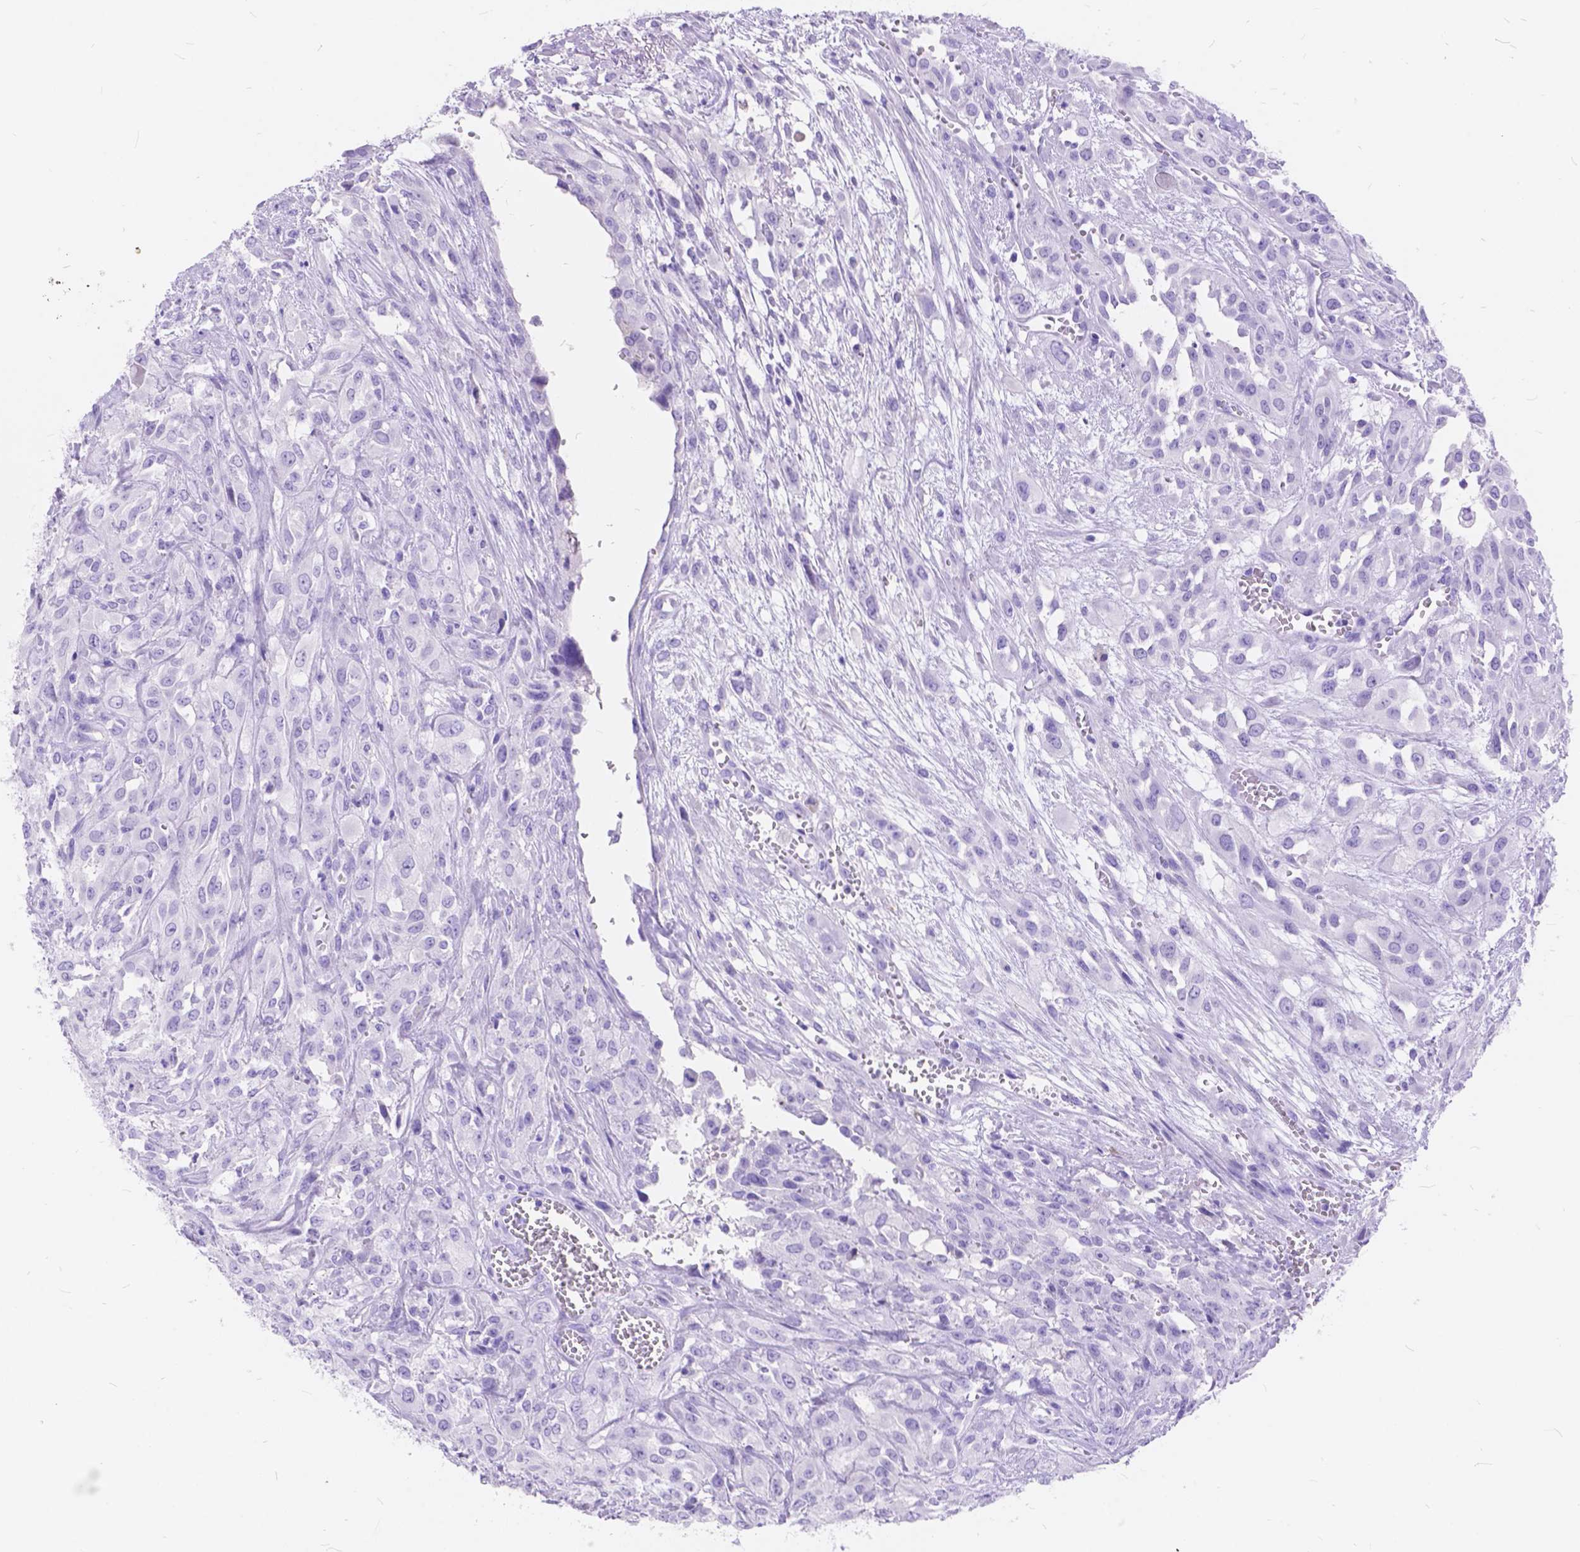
{"staining": {"intensity": "negative", "quantity": "none", "location": "none"}, "tissue": "urothelial cancer", "cell_type": "Tumor cells", "image_type": "cancer", "snomed": [{"axis": "morphology", "description": "Urothelial carcinoma, High grade"}, {"axis": "topography", "description": "Urinary bladder"}], "caption": "Immunohistochemical staining of human high-grade urothelial carcinoma demonstrates no significant expression in tumor cells.", "gene": "FOXL2", "patient": {"sex": "male", "age": 67}}